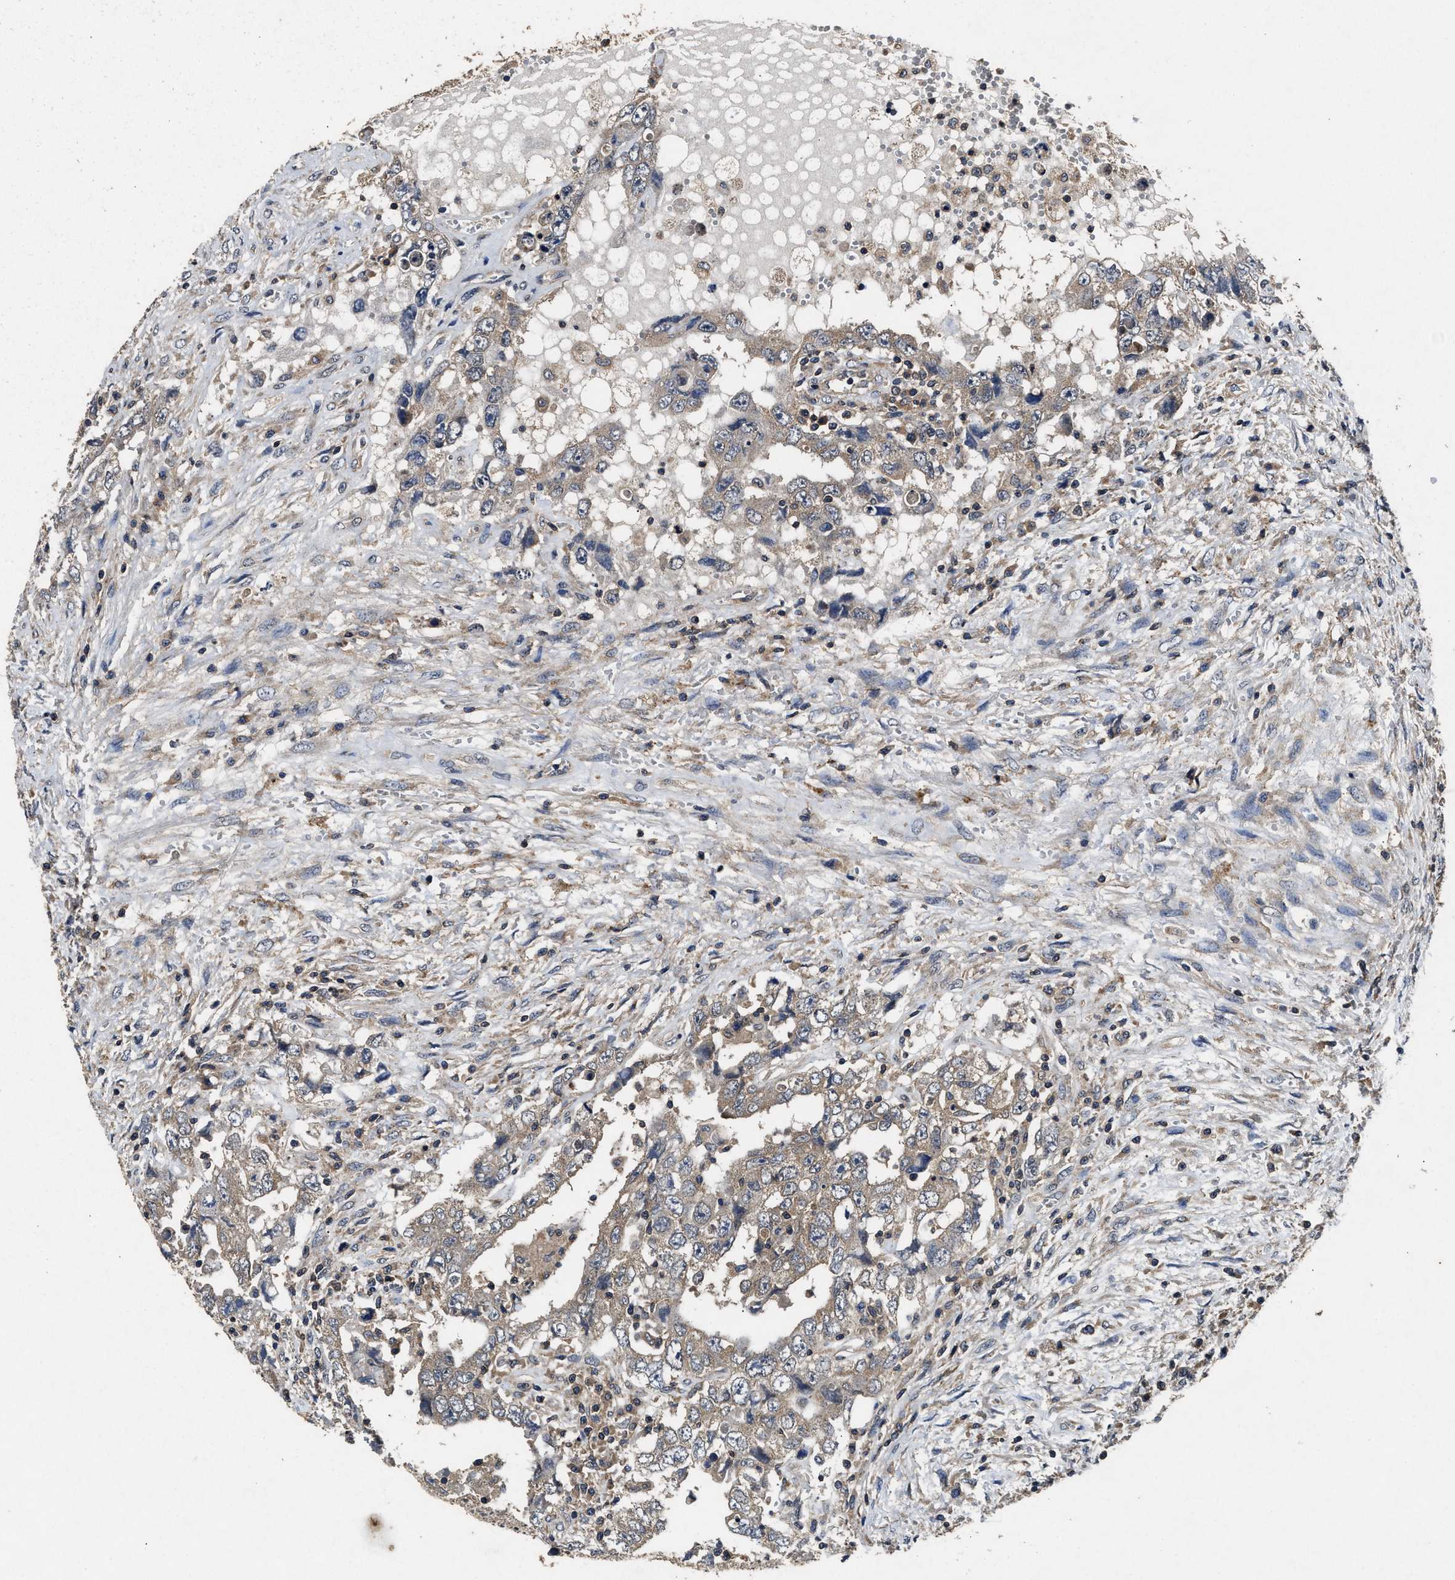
{"staining": {"intensity": "weak", "quantity": ">75%", "location": "cytoplasmic/membranous"}, "tissue": "testis cancer", "cell_type": "Tumor cells", "image_type": "cancer", "snomed": [{"axis": "morphology", "description": "Carcinoma, Embryonal, NOS"}, {"axis": "topography", "description": "Testis"}], "caption": "Immunohistochemistry (IHC) staining of testis cancer, which demonstrates low levels of weak cytoplasmic/membranous staining in about >75% of tumor cells indicating weak cytoplasmic/membranous protein positivity. The staining was performed using DAB (3,3'-diaminobenzidine) (brown) for protein detection and nuclei were counterstained in hematoxylin (blue).", "gene": "PDAP1", "patient": {"sex": "male", "age": 26}}